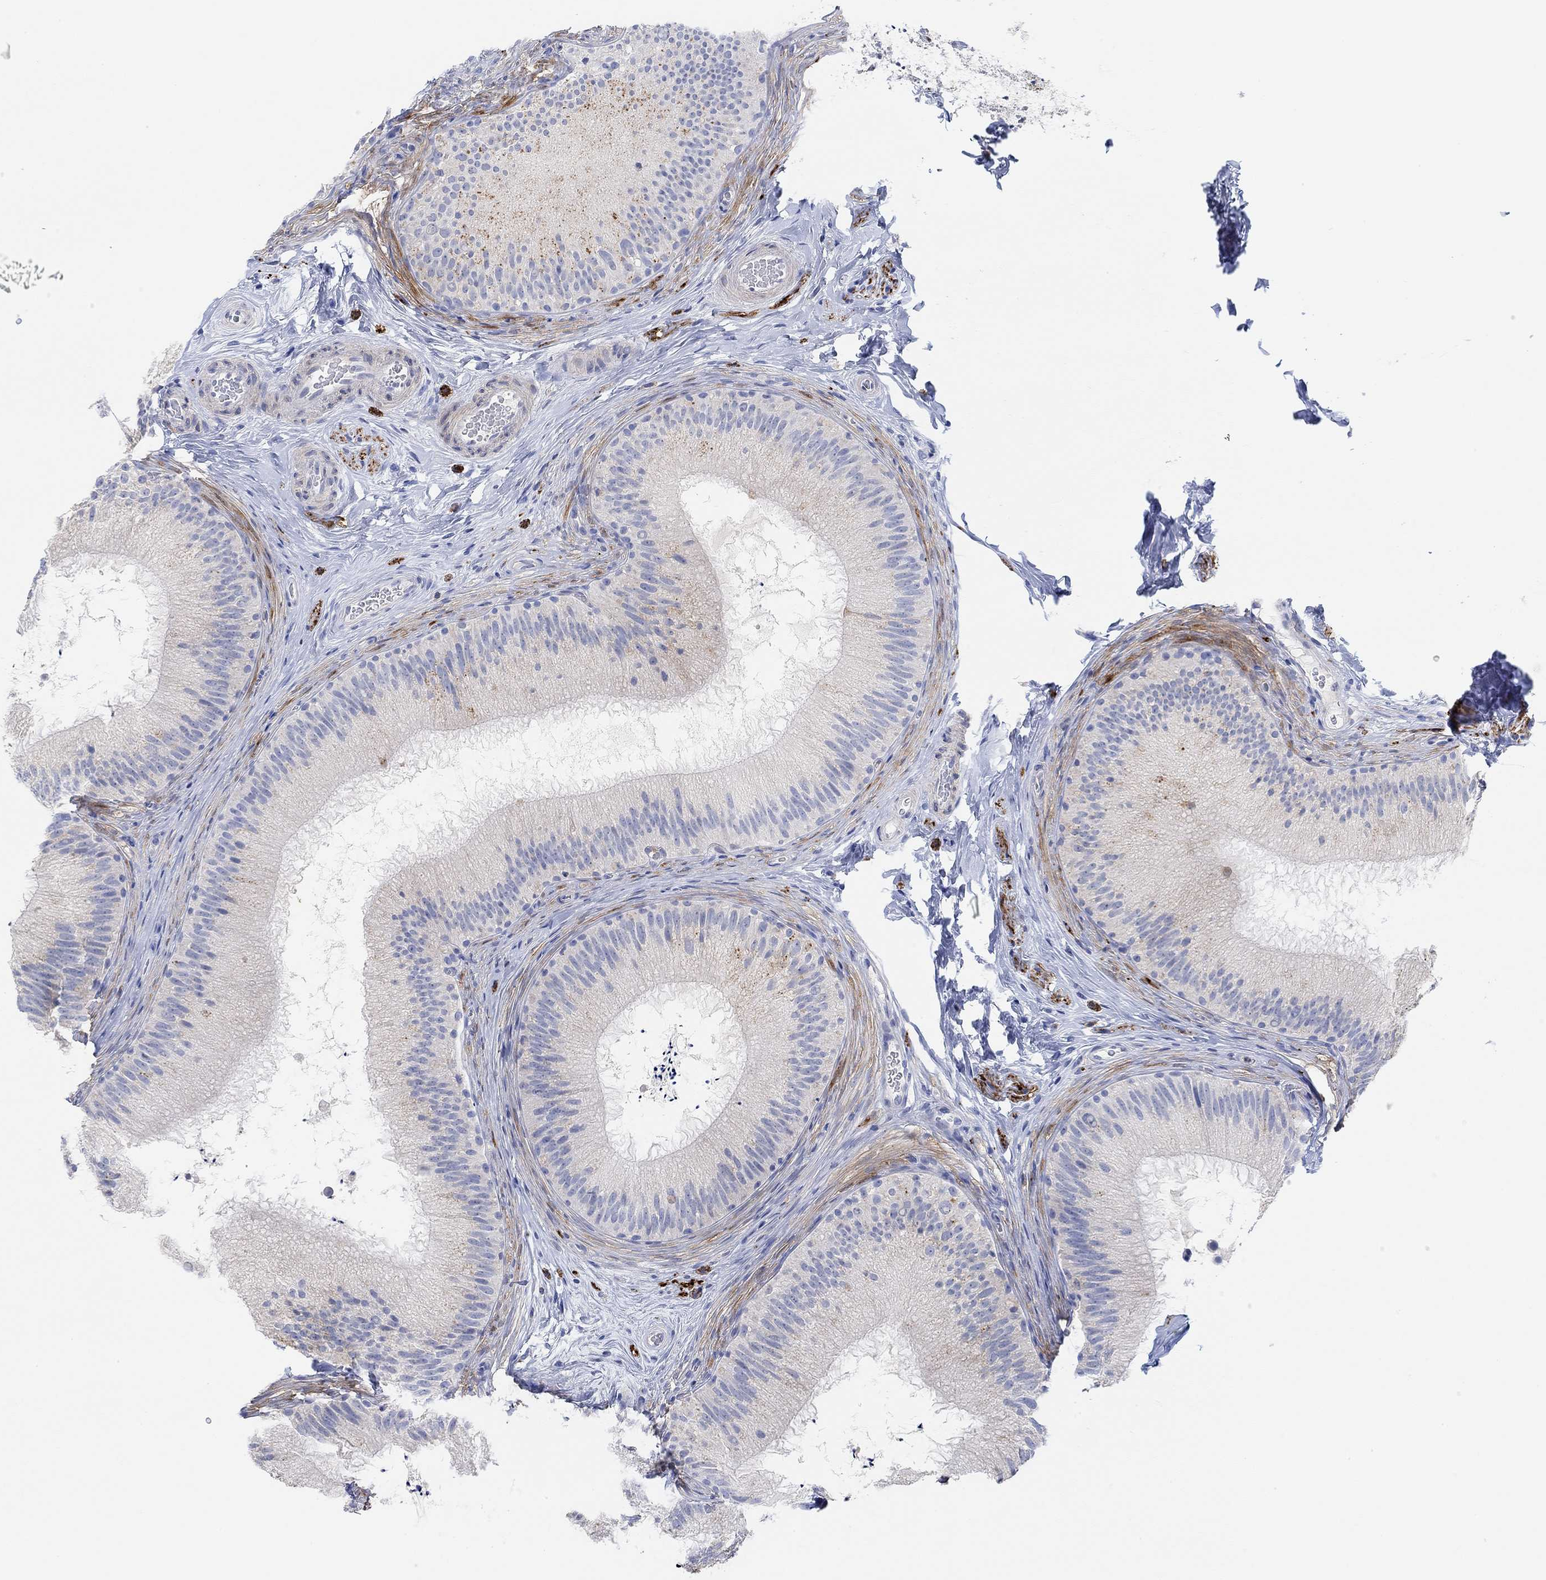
{"staining": {"intensity": "negative", "quantity": "none", "location": "none"}, "tissue": "epididymis", "cell_type": "Glandular cells", "image_type": "normal", "snomed": [{"axis": "morphology", "description": "Normal tissue, NOS"}, {"axis": "topography", "description": "Epididymis"}], "caption": "This is an immunohistochemistry photomicrograph of unremarkable human epididymis. There is no staining in glandular cells.", "gene": "VAT1L", "patient": {"sex": "male", "age": 32}}